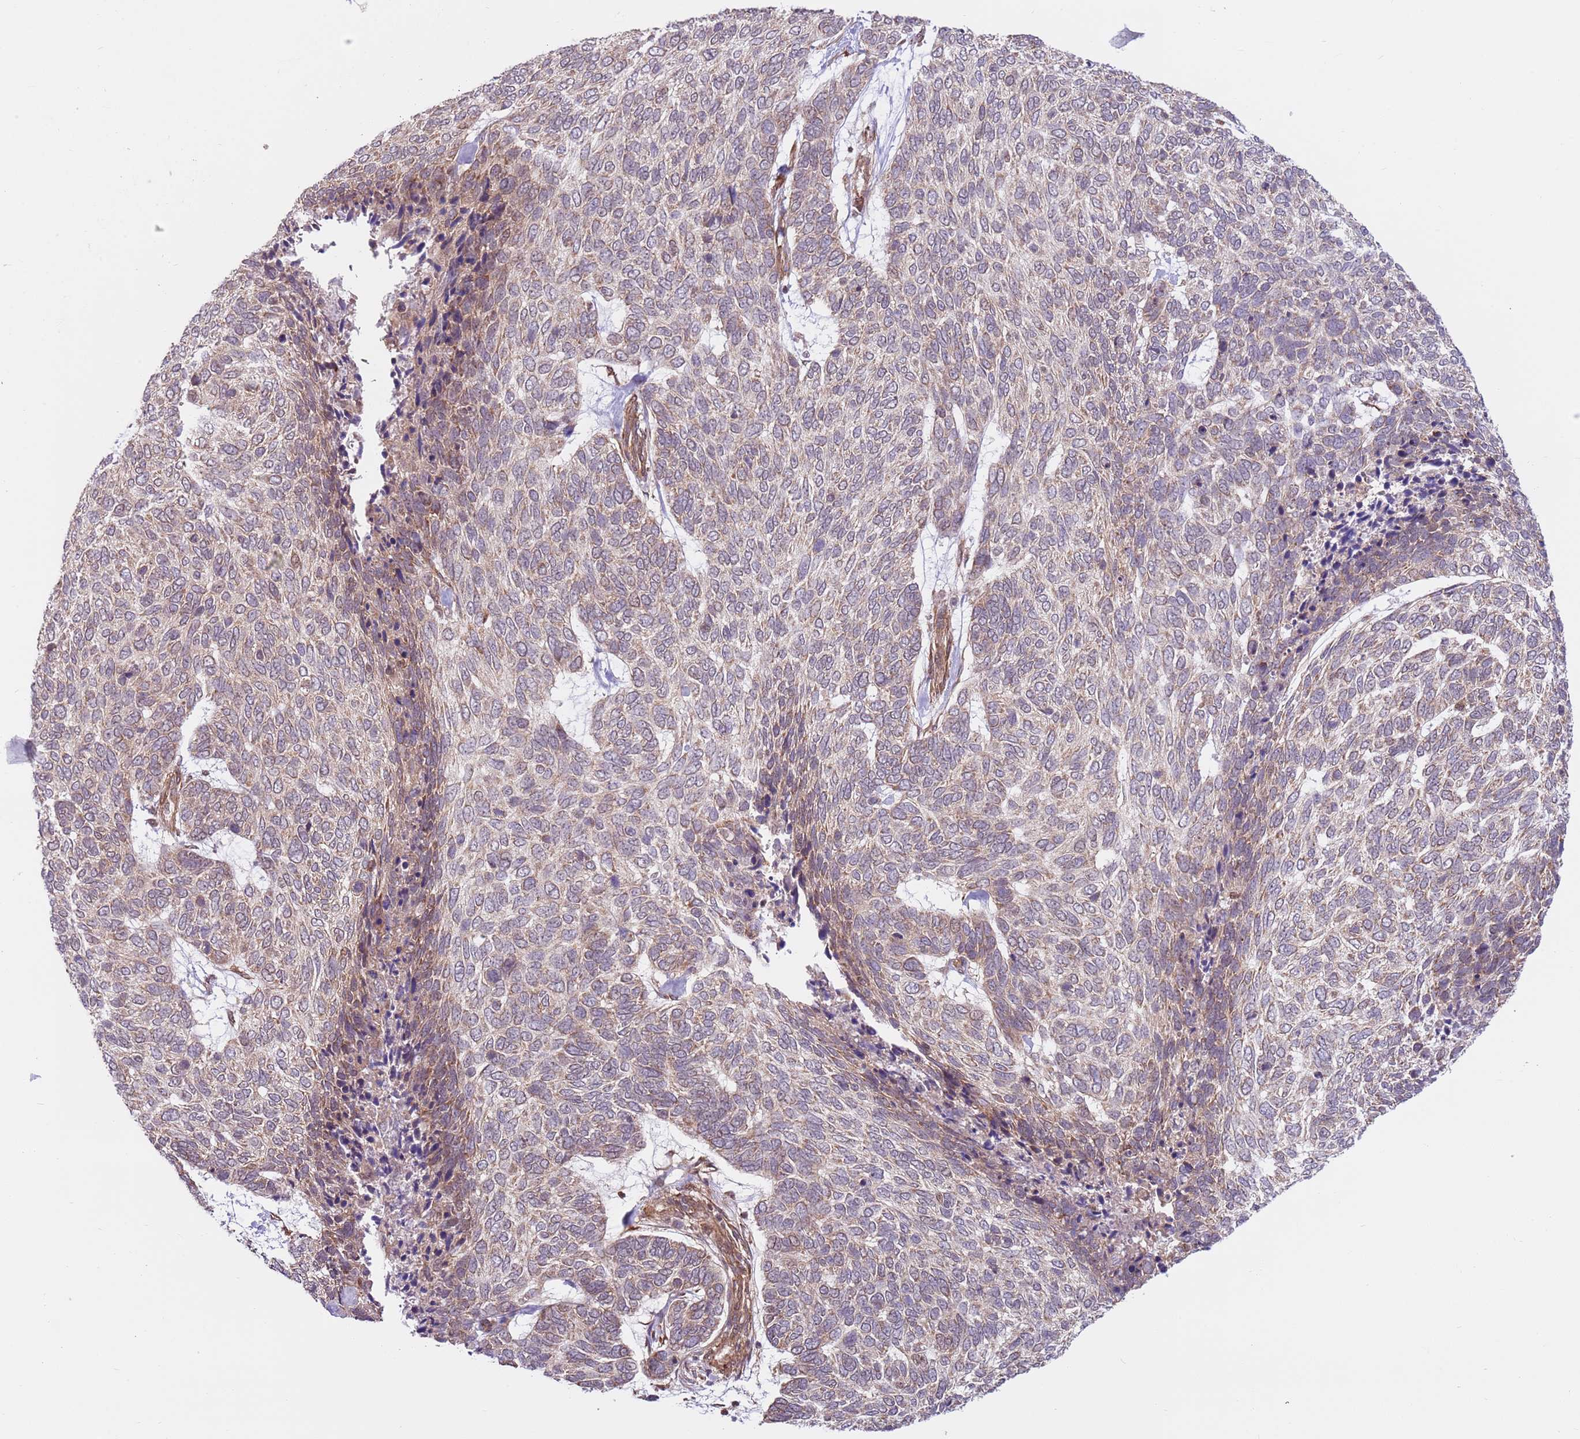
{"staining": {"intensity": "weak", "quantity": "25%-75%", "location": "cytoplasmic/membranous"}, "tissue": "skin cancer", "cell_type": "Tumor cells", "image_type": "cancer", "snomed": [{"axis": "morphology", "description": "Basal cell carcinoma"}, {"axis": "topography", "description": "Skin"}], "caption": "This photomicrograph displays immunohistochemistry (IHC) staining of human basal cell carcinoma (skin), with low weak cytoplasmic/membranous staining in about 25%-75% of tumor cells.", "gene": "DCAF4", "patient": {"sex": "female", "age": 65}}